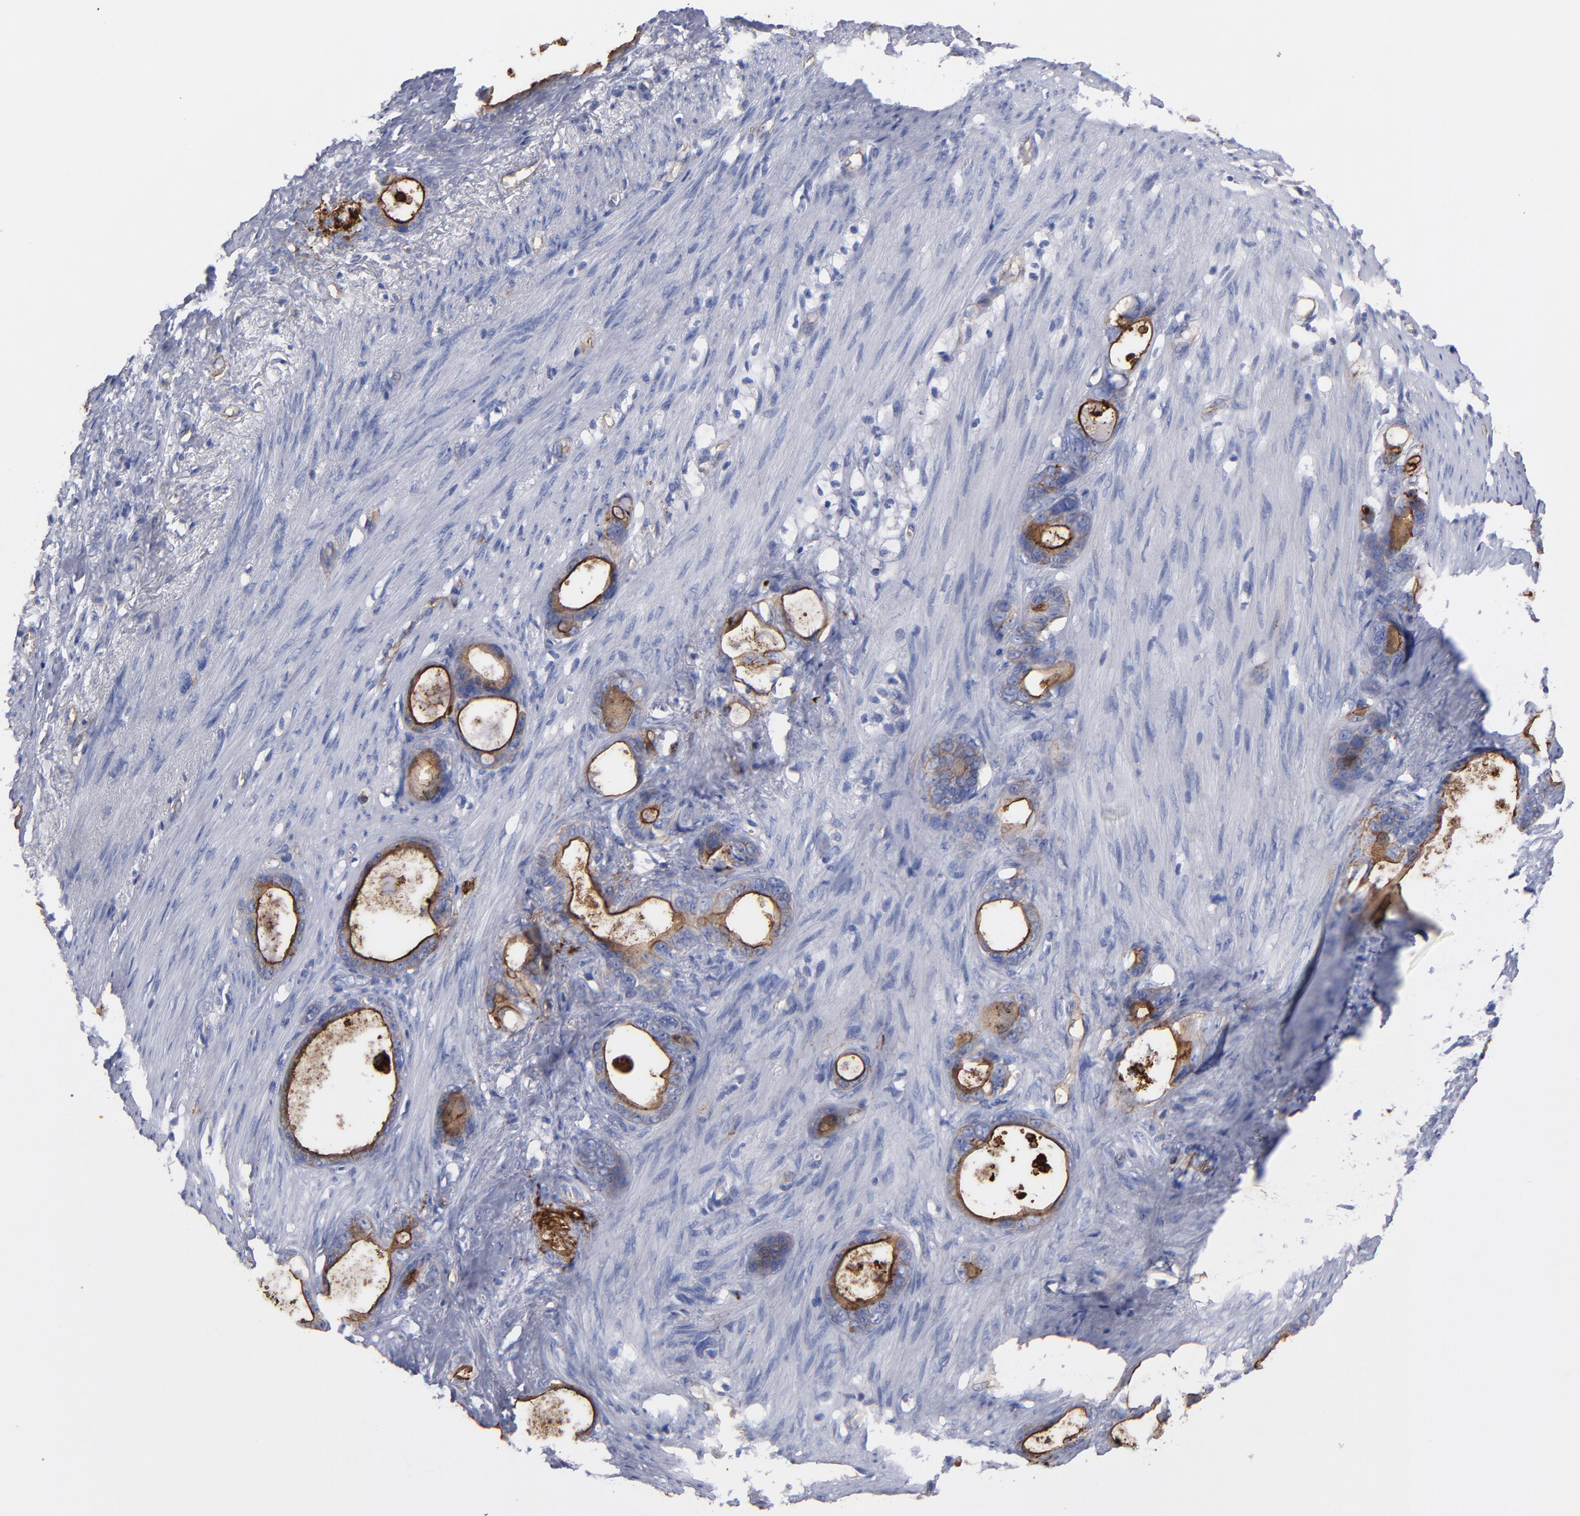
{"staining": {"intensity": "moderate", "quantity": "25%-75%", "location": "cytoplasmic/membranous"}, "tissue": "stomach cancer", "cell_type": "Tumor cells", "image_type": "cancer", "snomed": [{"axis": "morphology", "description": "Adenocarcinoma, NOS"}, {"axis": "topography", "description": "Stomach"}], "caption": "Immunohistochemistry (IHC) image of human stomach cancer stained for a protein (brown), which reveals medium levels of moderate cytoplasmic/membranous expression in about 25%-75% of tumor cells.", "gene": "TM4SF1", "patient": {"sex": "female", "age": 75}}